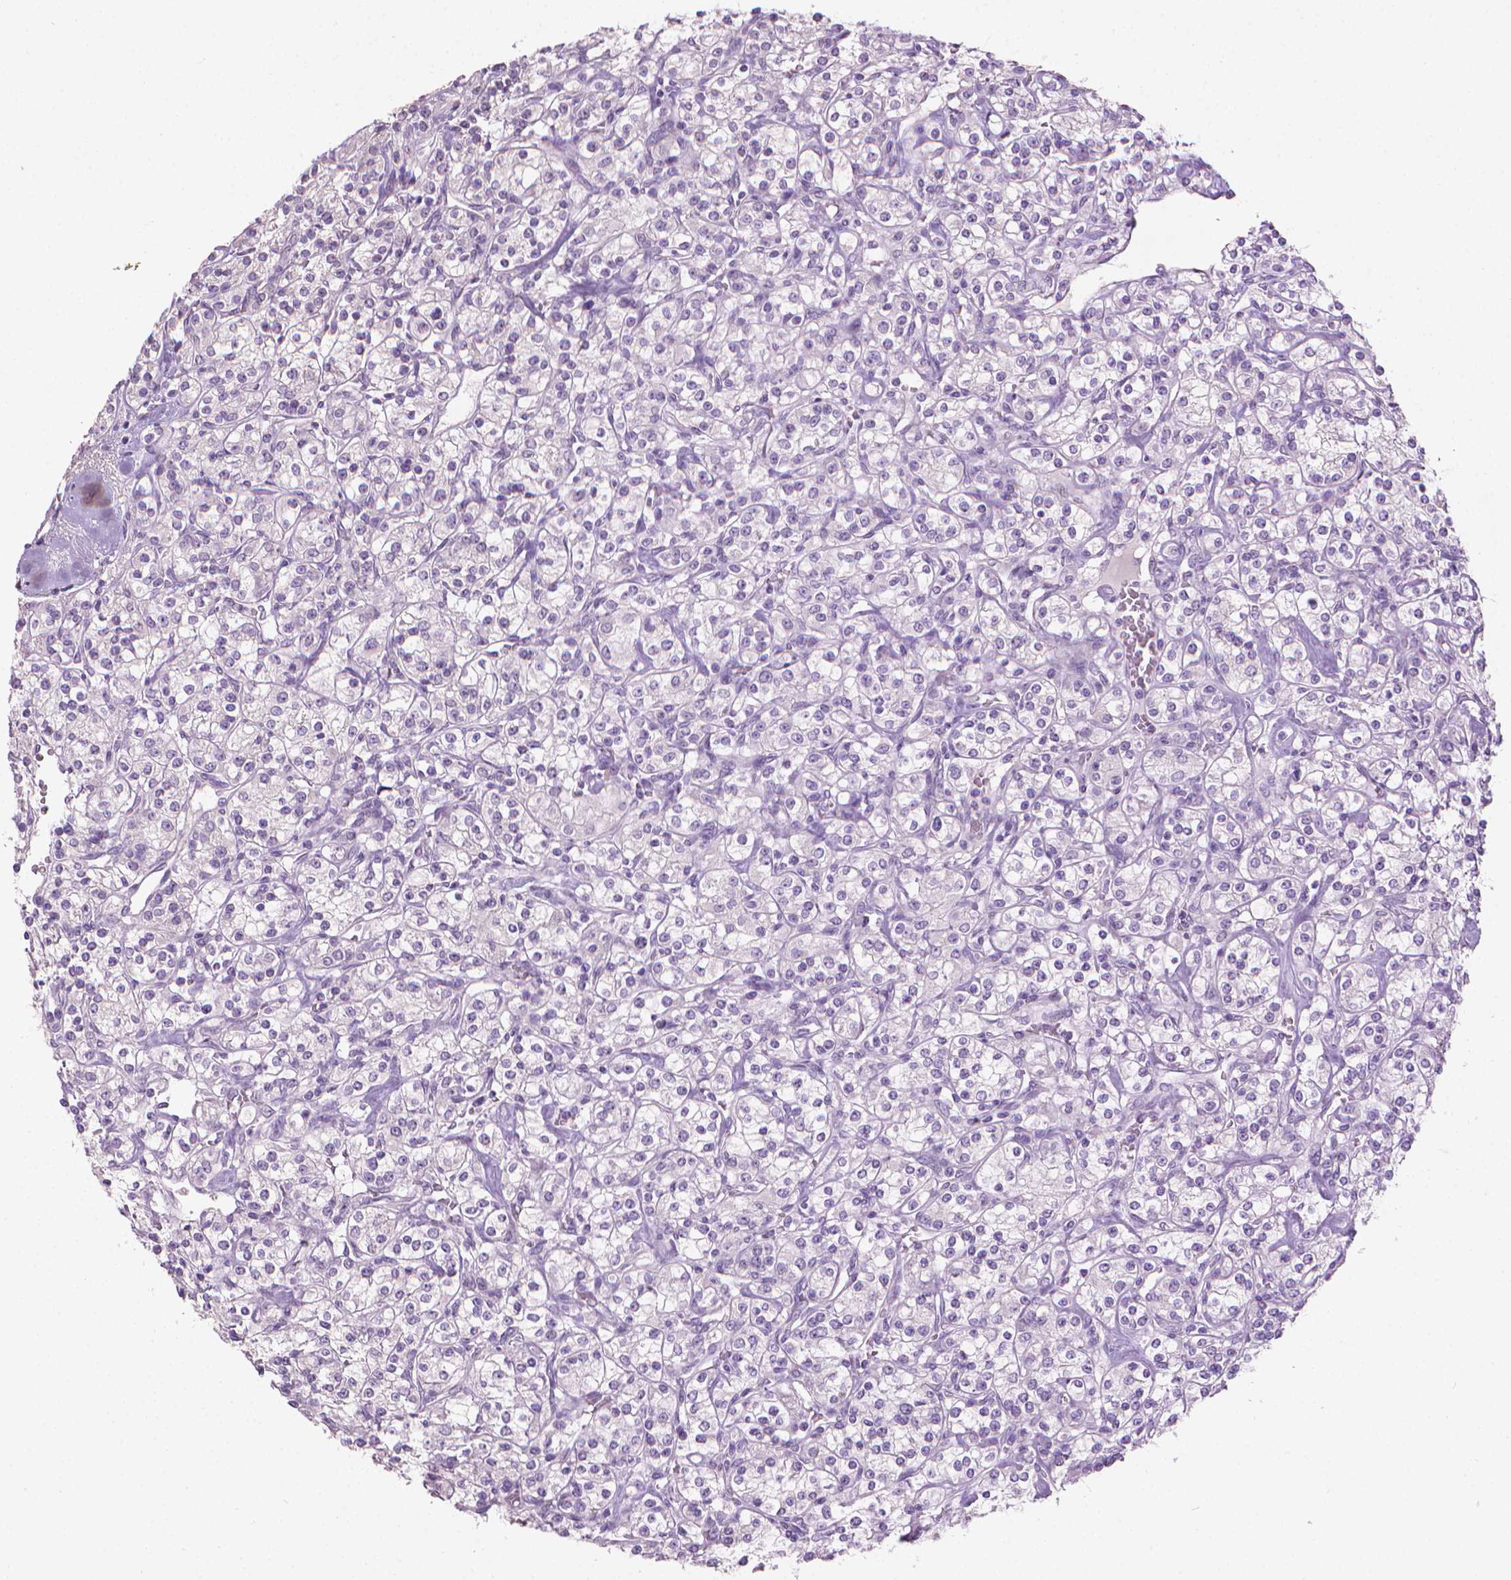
{"staining": {"intensity": "negative", "quantity": "none", "location": "none"}, "tissue": "renal cancer", "cell_type": "Tumor cells", "image_type": "cancer", "snomed": [{"axis": "morphology", "description": "Adenocarcinoma, NOS"}, {"axis": "topography", "description": "Kidney"}], "caption": "Immunohistochemical staining of human renal cancer (adenocarcinoma) exhibits no significant positivity in tumor cells.", "gene": "MLANA", "patient": {"sex": "male", "age": 77}}